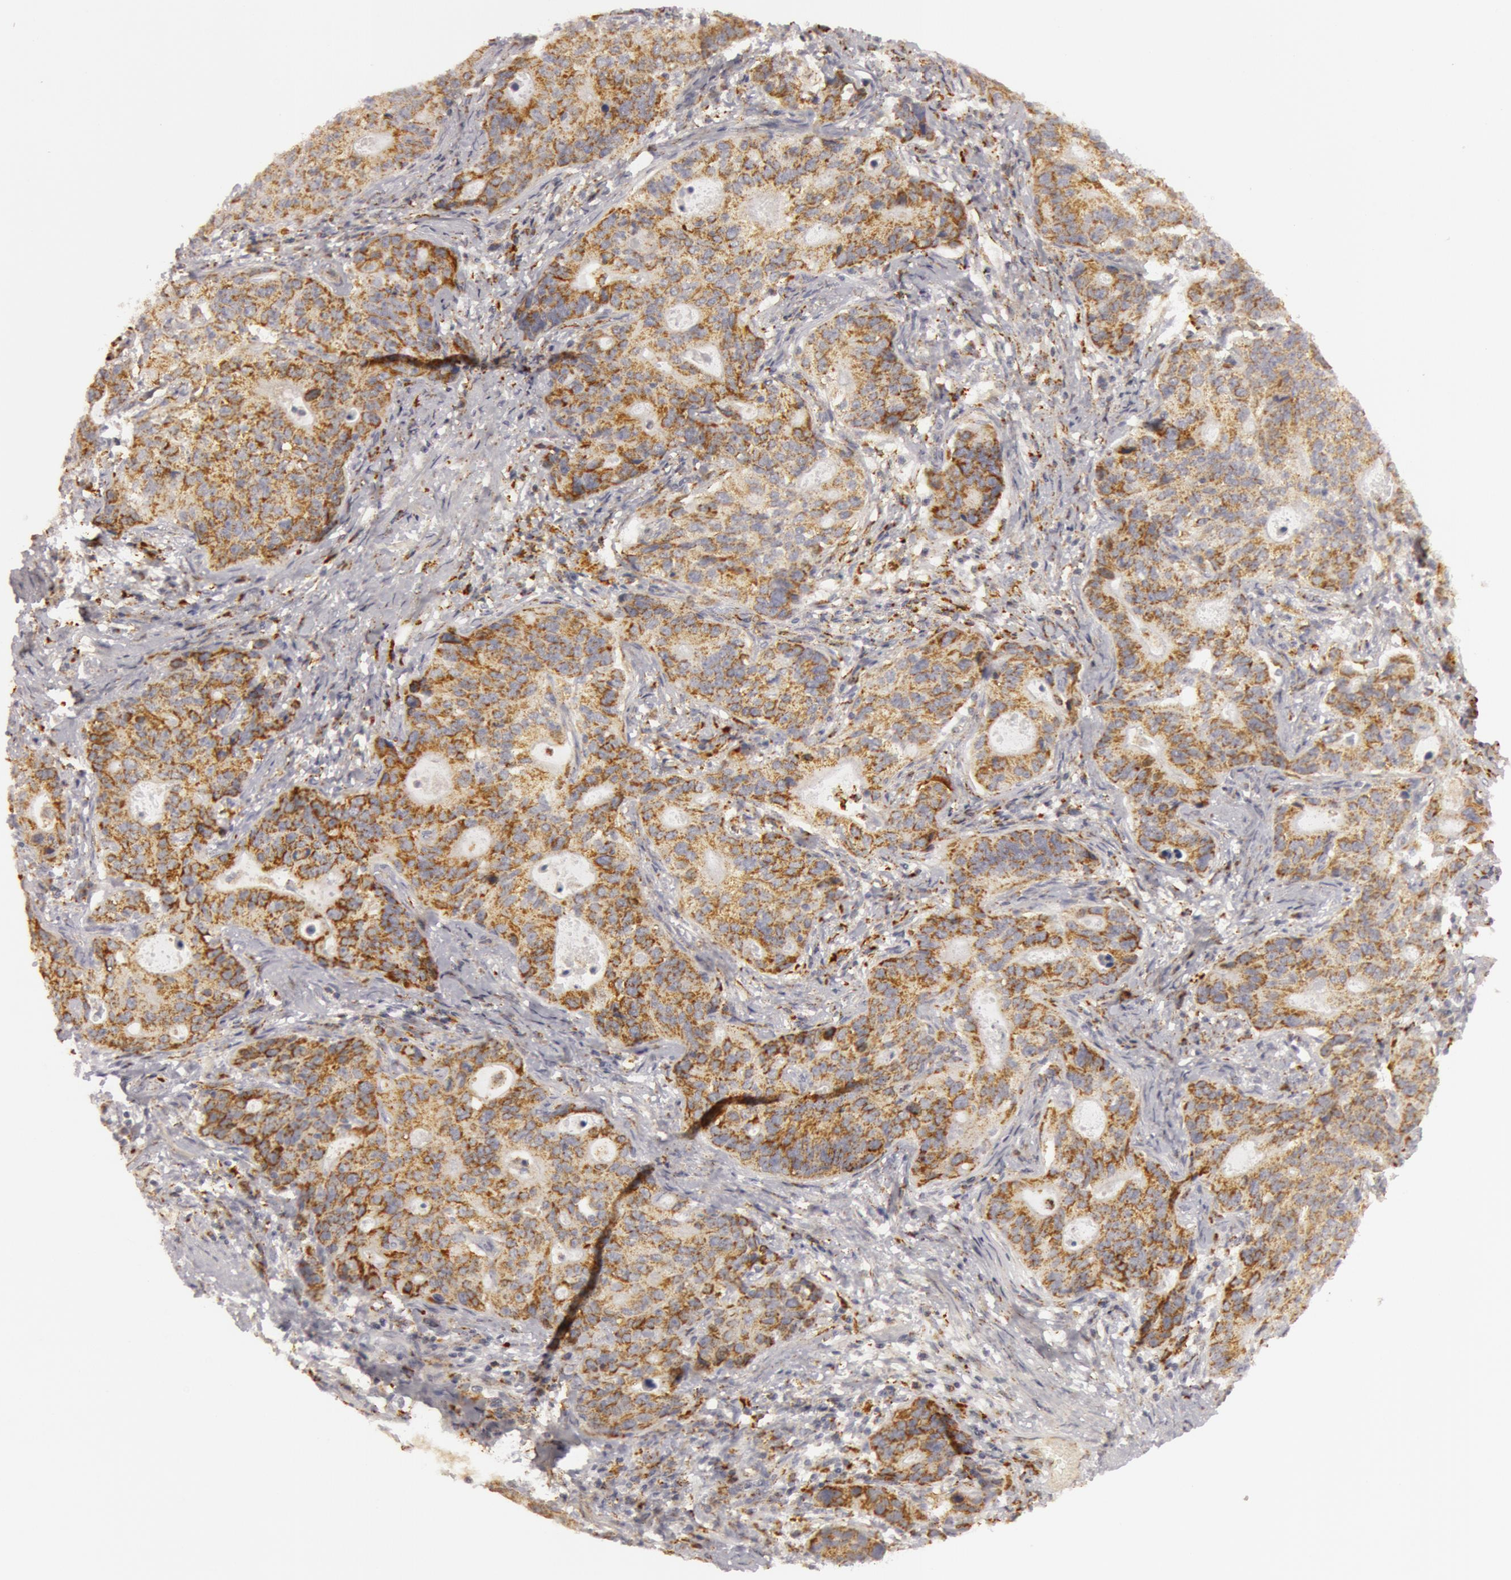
{"staining": {"intensity": "moderate", "quantity": ">75%", "location": "cytoplasmic/membranous"}, "tissue": "stomach cancer", "cell_type": "Tumor cells", "image_type": "cancer", "snomed": [{"axis": "morphology", "description": "Adenocarcinoma, NOS"}, {"axis": "topography", "description": "Esophagus"}, {"axis": "topography", "description": "Stomach"}], "caption": "DAB immunohistochemical staining of stomach adenocarcinoma displays moderate cytoplasmic/membranous protein staining in approximately >75% of tumor cells. The protein is shown in brown color, while the nuclei are stained blue.", "gene": "C7", "patient": {"sex": "male", "age": 74}}